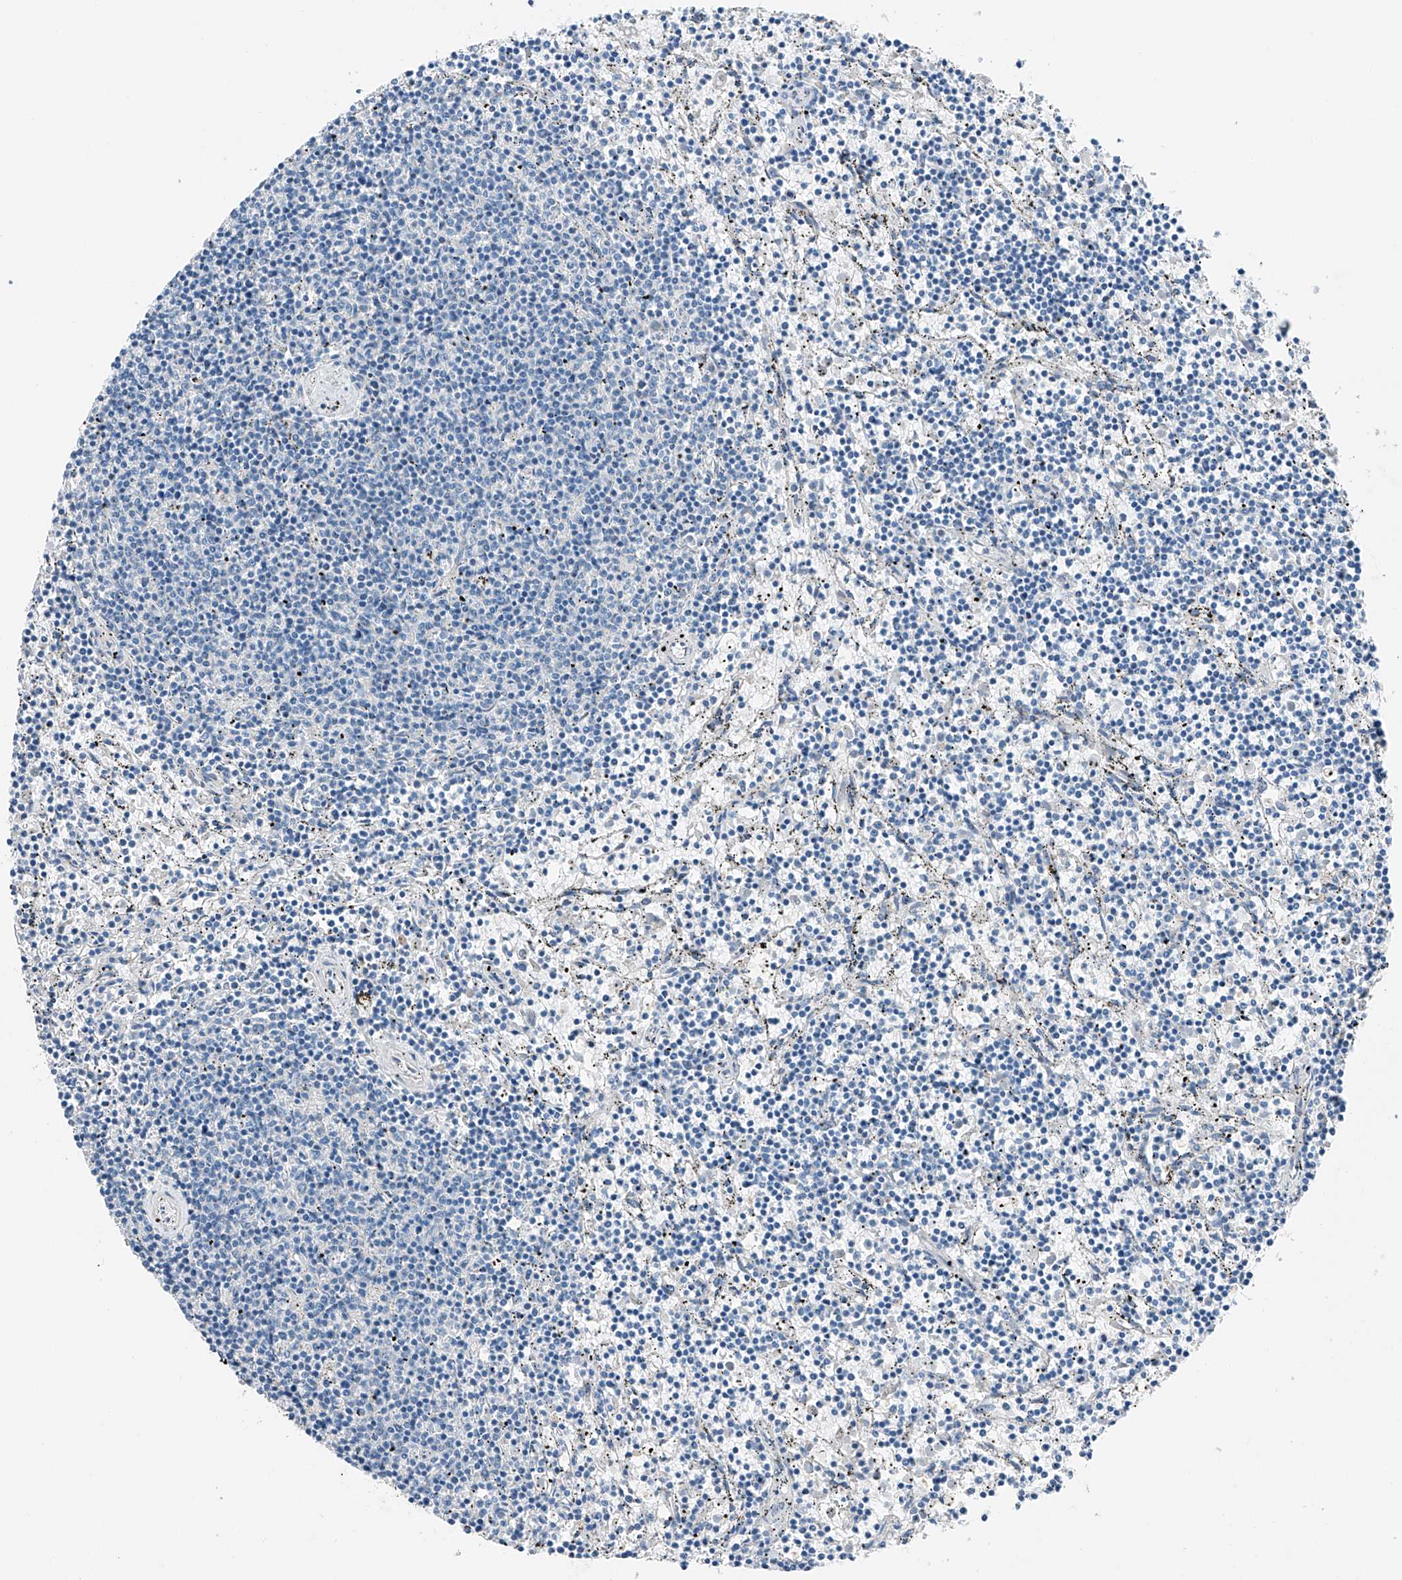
{"staining": {"intensity": "negative", "quantity": "none", "location": "none"}, "tissue": "lymphoma", "cell_type": "Tumor cells", "image_type": "cancer", "snomed": [{"axis": "morphology", "description": "Malignant lymphoma, non-Hodgkin's type, Low grade"}, {"axis": "topography", "description": "Spleen"}], "caption": "The photomicrograph exhibits no significant expression in tumor cells of low-grade malignant lymphoma, non-Hodgkin's type.", "gene": "MDGA1", "patient": {"sex": "female", "age": 50}}